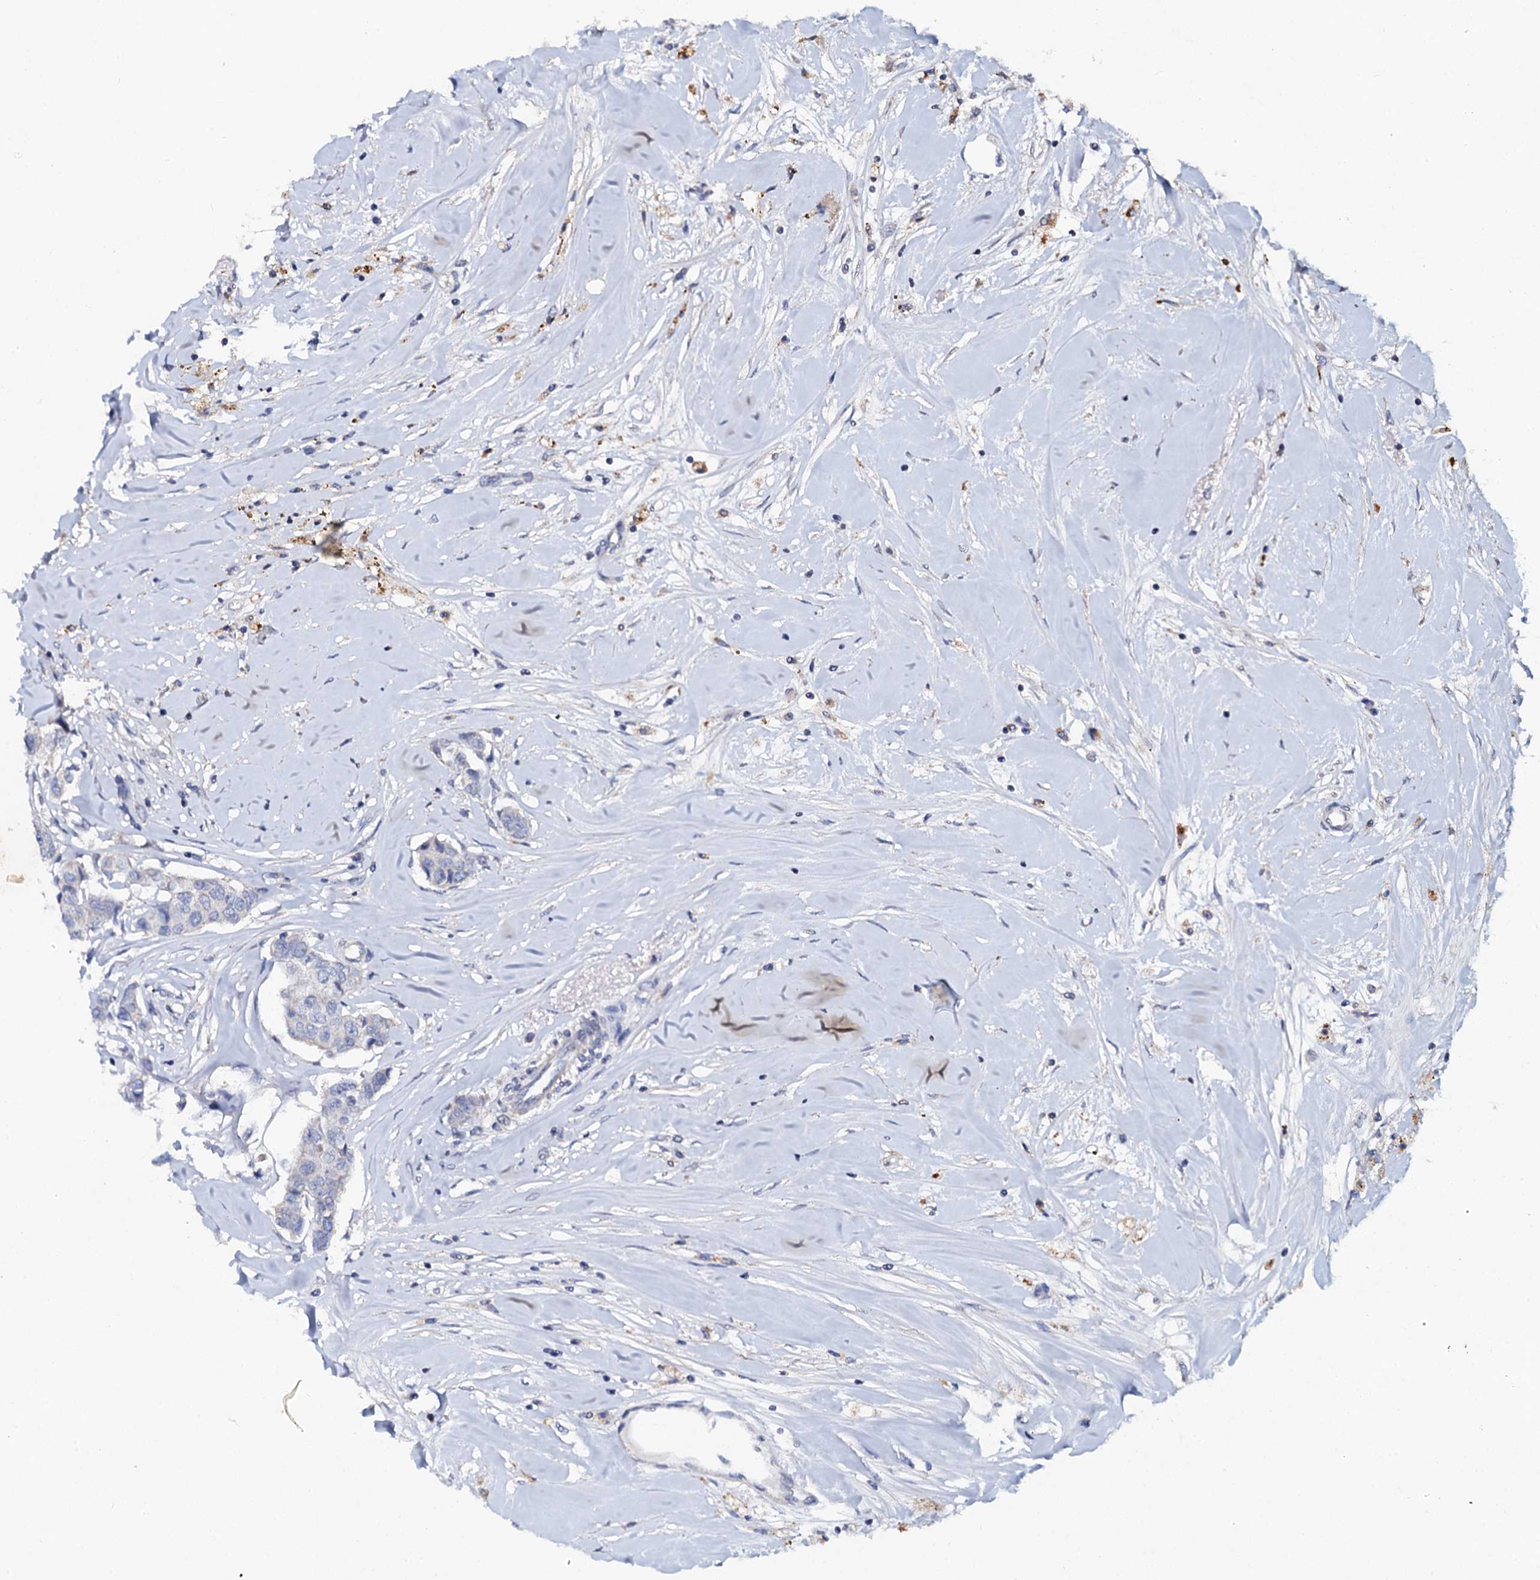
{"staining": {"intensity": "negative", "quantity": "none", "location": "none"}, "tissue": "breast cancer", "cell_type": "Tumor cells", "image_type": "cancer", "snomed": [{"axis": "morphology", "description": "Duct carcinoma"}, {"axis": "topography", "description": "Breast"}], "caption": "Immunohistochemistry (IHC) histopathology image of neoplastic tissue: breast invasive ductal carcinoma stained with DAB (3,3'-diaminobenzidine) reveals no significant protein positivity in tumor cells. Nuclei are stained in blue.", "gene": "SLC37A4", "patient": {"sex": "female", "age": 80}}